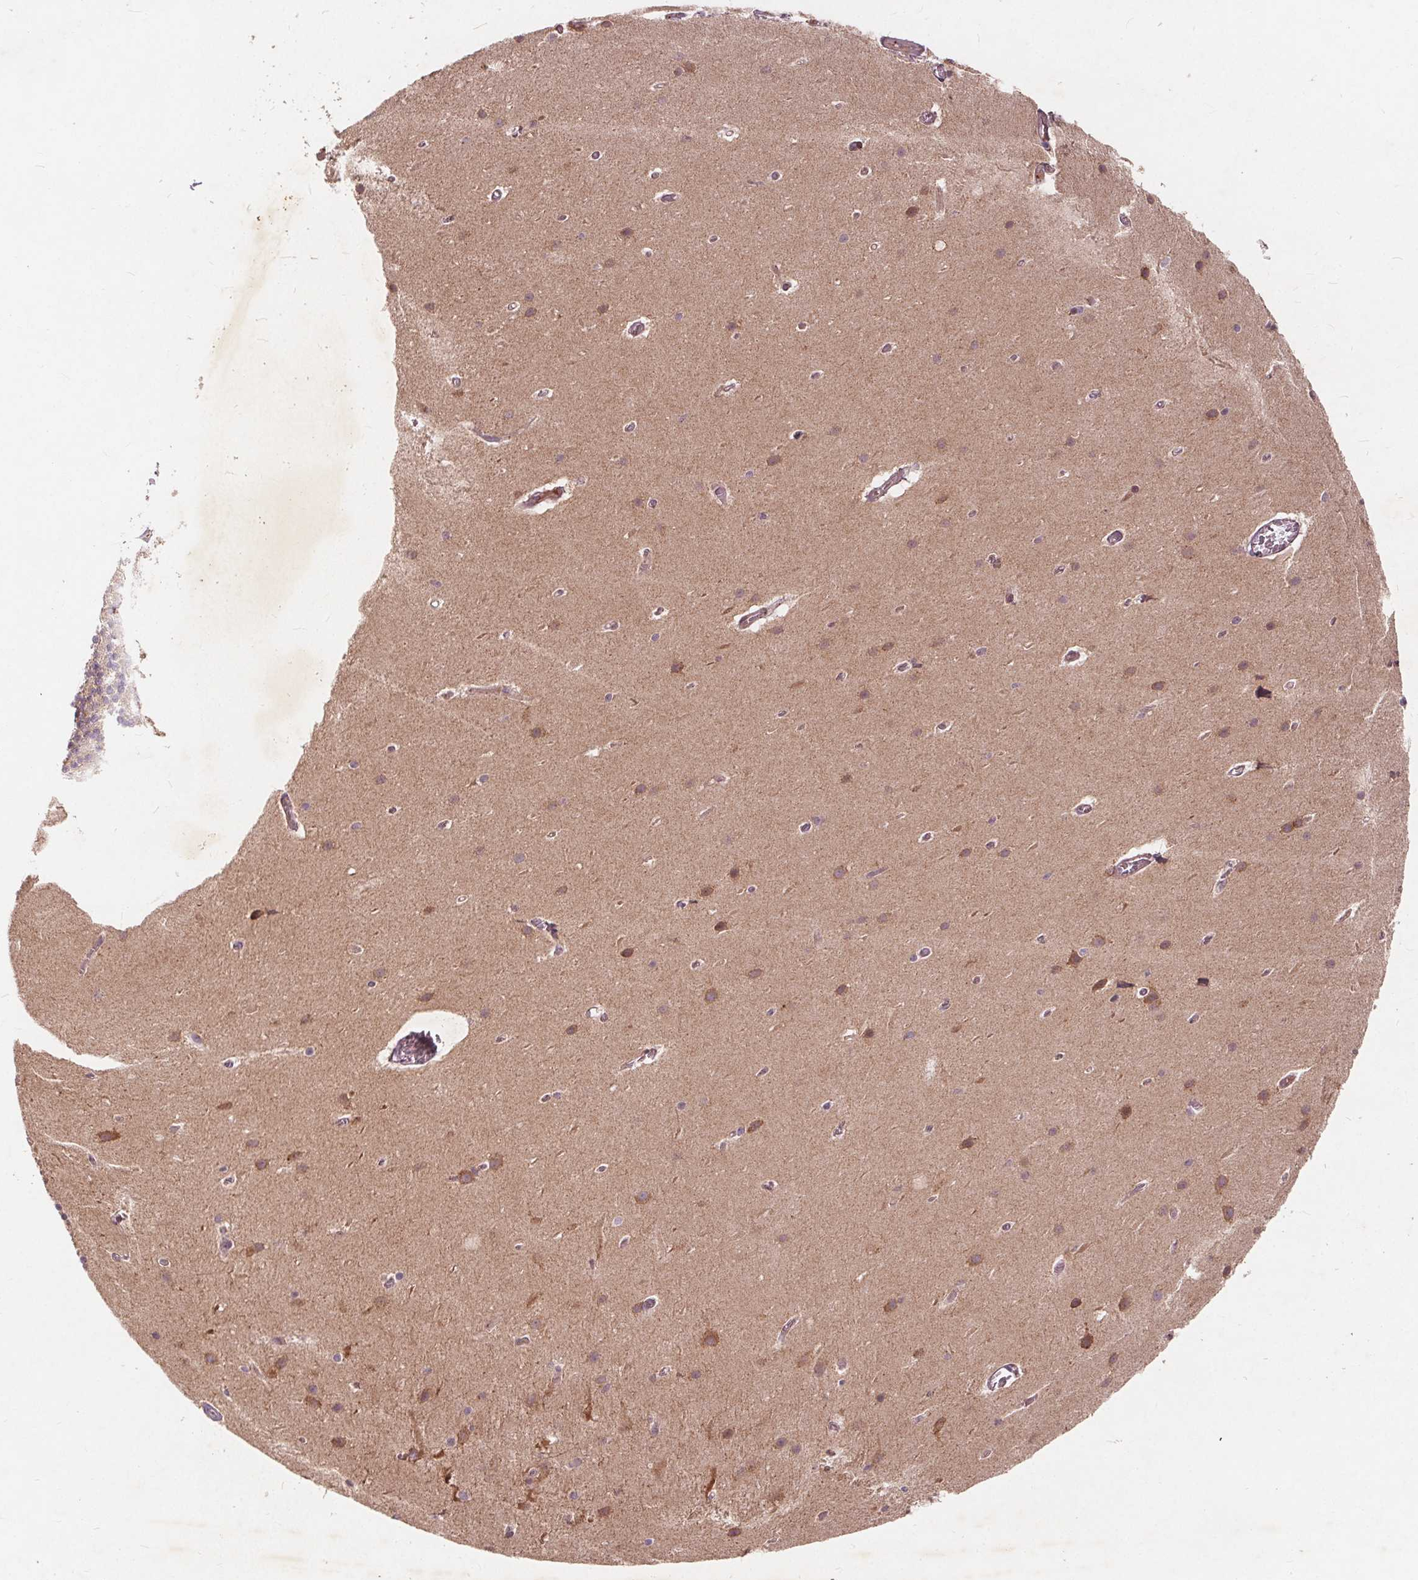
{"staining": {"intensity": "weak", "quantity": "<25%", "location": "cytoplasmic/membranous"}, "tissue": "cerebellum", "cell_type": "Cells in granular layer", "image_type": "normal", "snomed": [{"axis": "morphology", "description": "Normal tissue, NOS"}, {"axis": "topography", "description": "Cerebellum"}], "caption": "A micrograph of cerebellum stained for a protein exhibits no brown staining in cells in granular layer. (DAB (3,3'-diaminobenzidine) IHC, high magnification).", "gene": "CSNK1G2", "patient": {"sex": "male", "age": 70}}